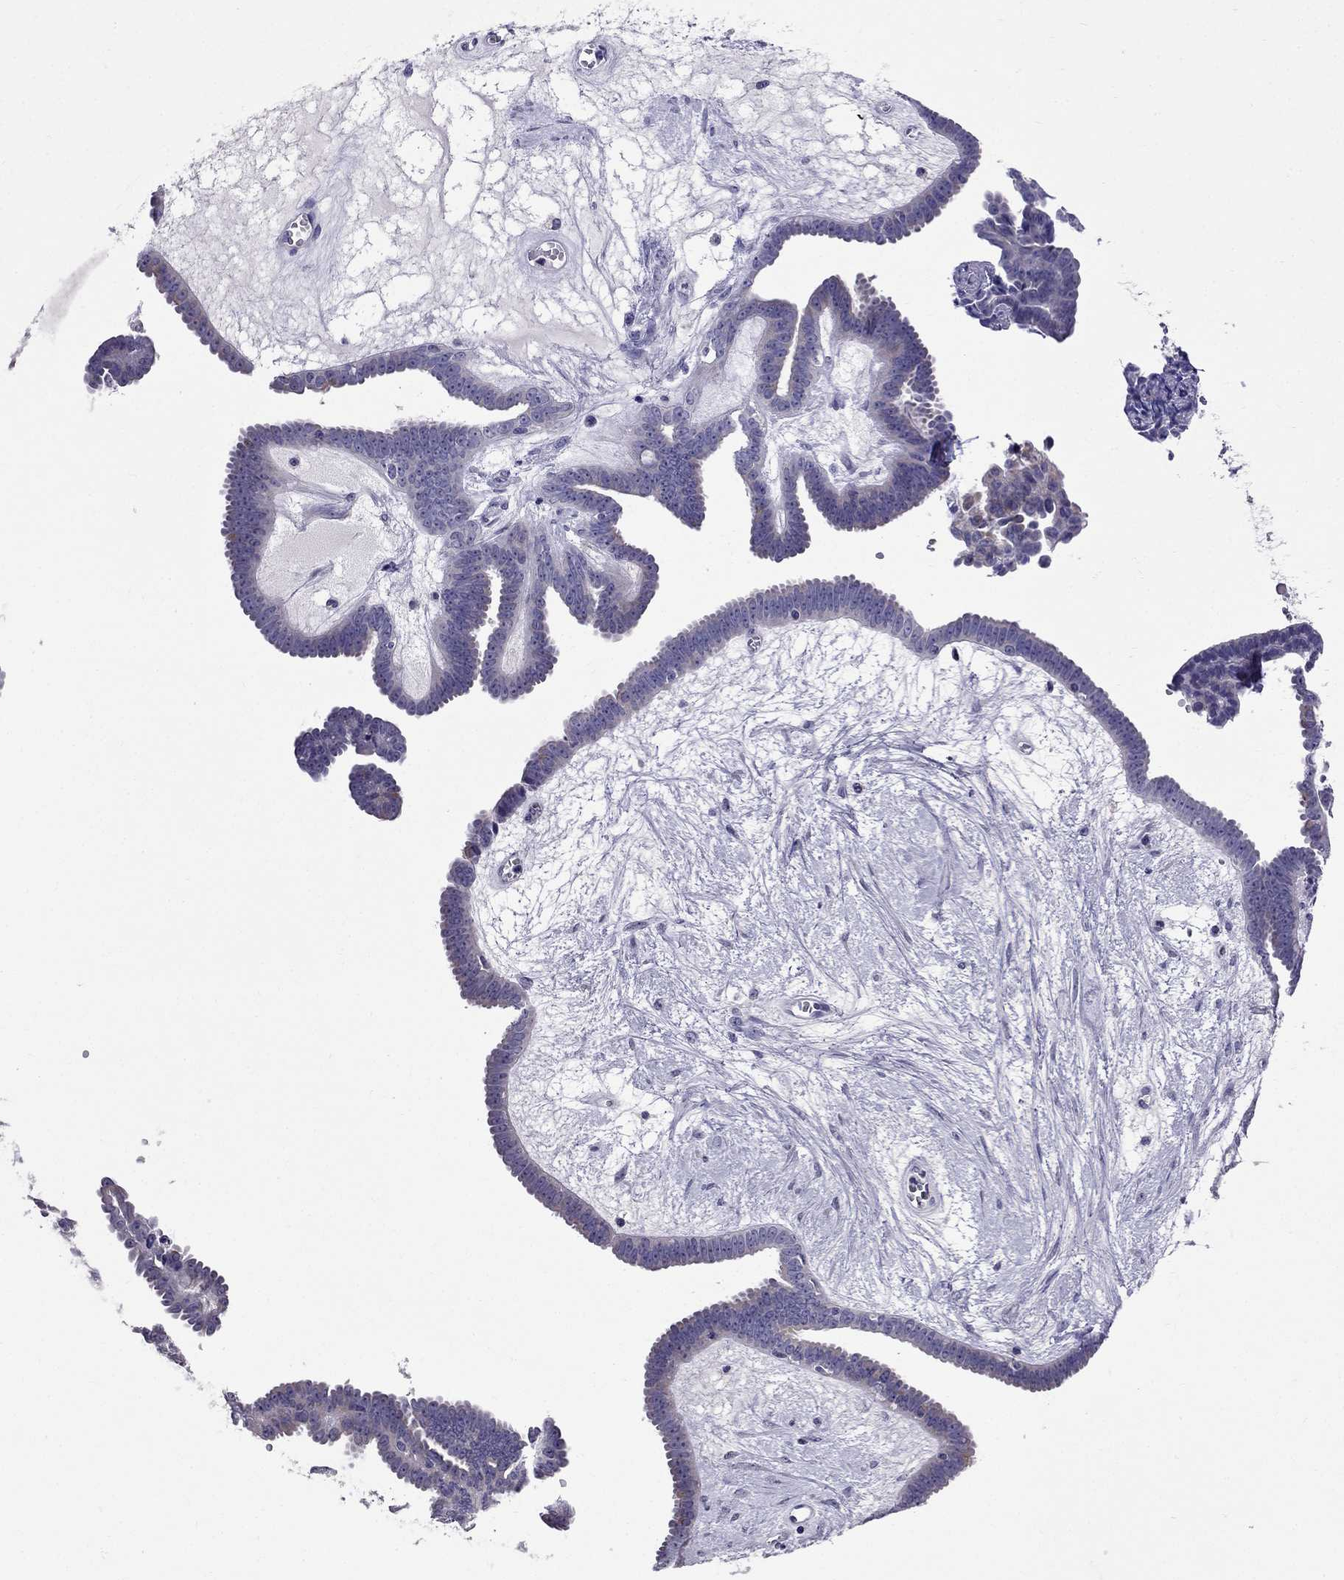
{"staining": {"intensity": "weak", "quantity": ">75%", "location": "cytoplasmic/membranous"}, "tissue": "ovarian cancer", "cell_type": "Tumor cells", "image_type": "cancer", "snomed": [{"axis": "morphology", "description": "Cystadenocarcinoma, serous, NOS"}, {"axis": "topography", "description": "Ovary"}], "caption": "IHC (DAB) staining of ovarian cancer (serous cystadenocarcinoma) displays weak cytoplasmic/membranous protein staining in approximately >75% of tumor cells.", "gene": "OXCT2", "patient": {"sex": "female", "age": 71}}